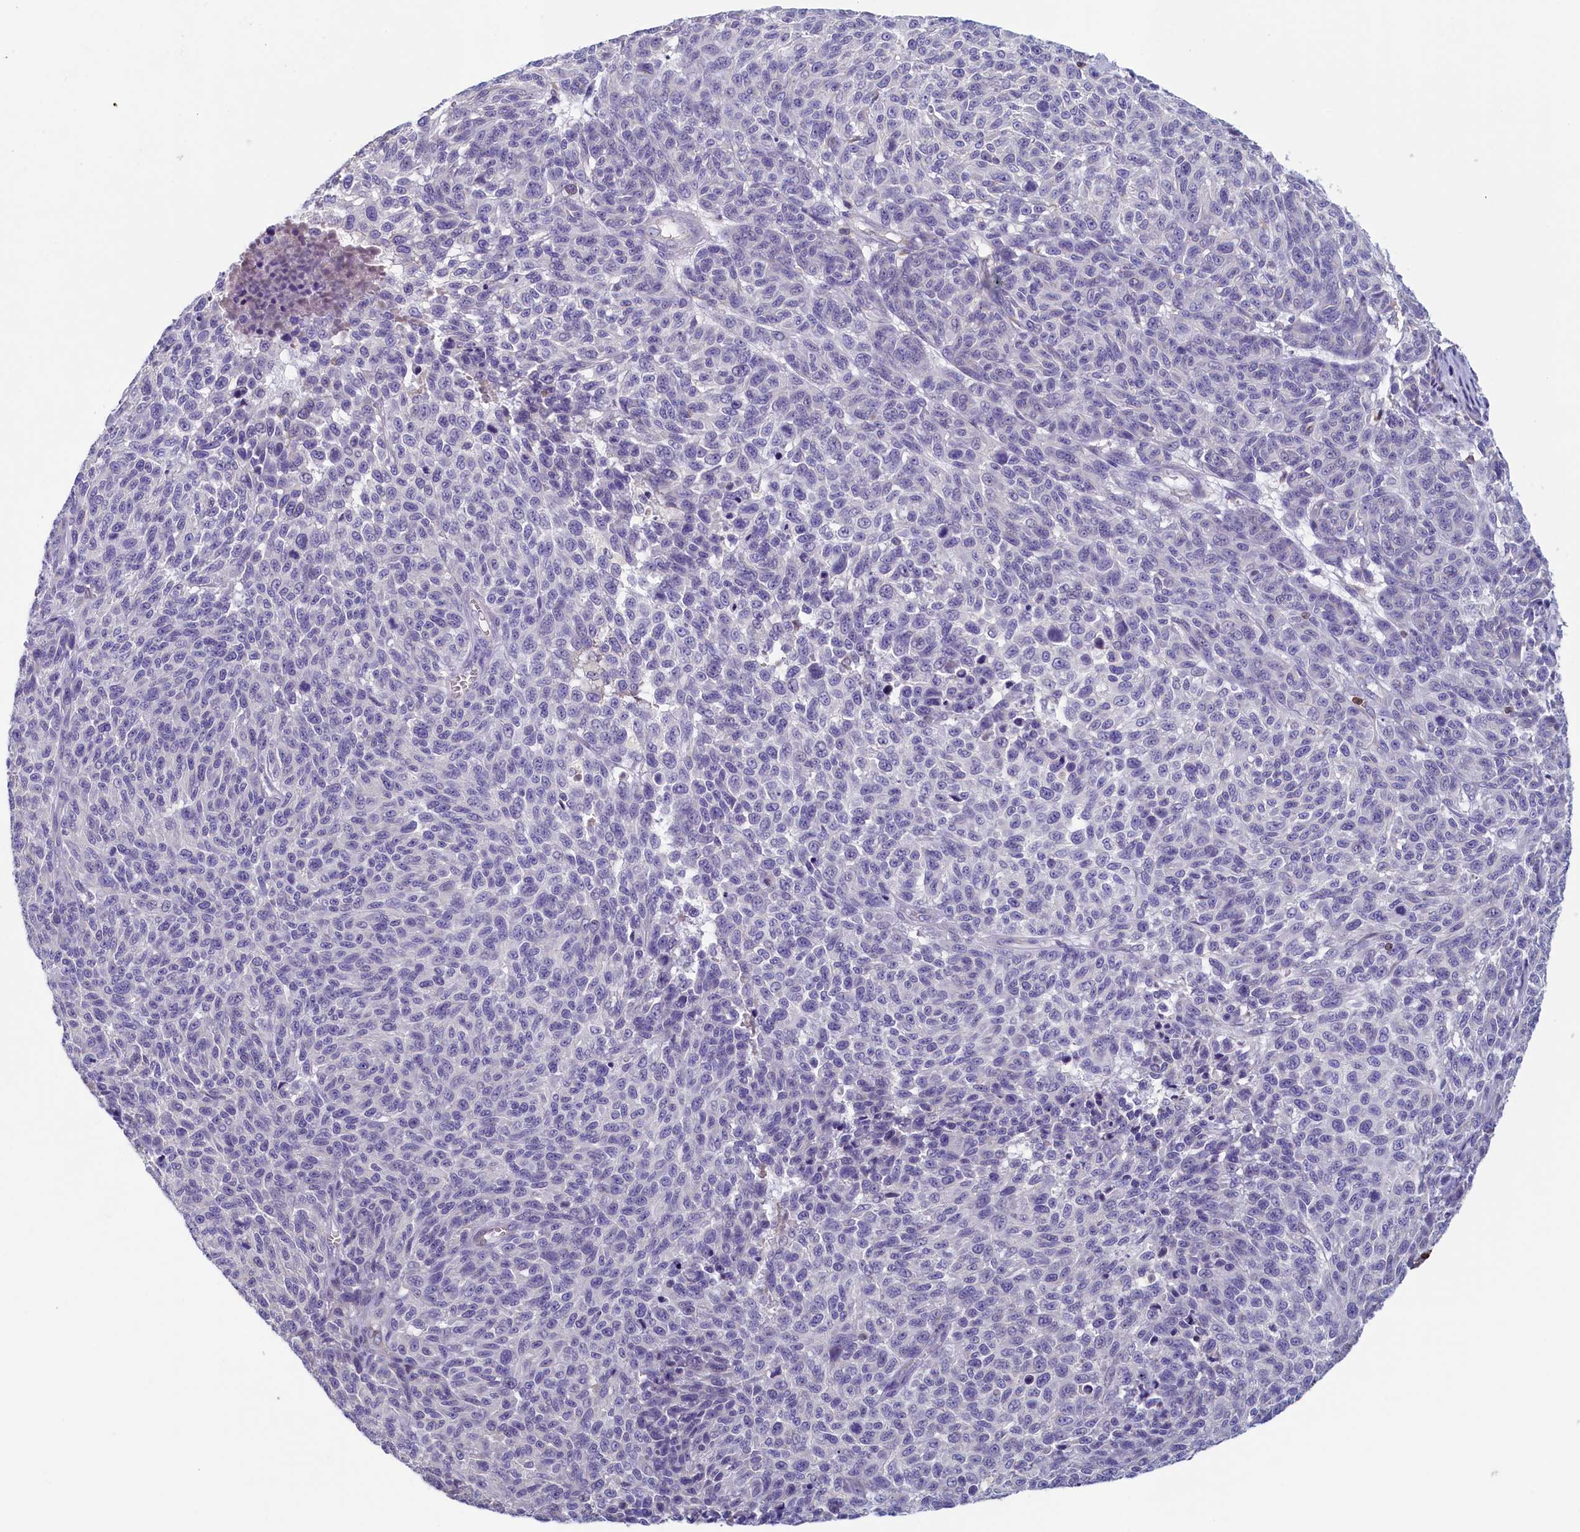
{"staining": {"intensity": "negative", "quantity": "none", "location": "none"}, "tissue": "melanoma", "cell_type": "Tumor cells", "image_type": "cancer", "snomed": [{"axis": "morphology", "description": "Malignant melanoma, NOS"}, {"axis": "topography", "description": "Skin"}], "caption": "Immunohistochemistry (IHC) of melanoma reveals no staining in tumor cells. Brightfield microscopy of immunohistochemistry (IHC) stained with DAB (3,3'-diaminobenzidine) (brown) and hematoxylin (blue), captured at high magnification.", "gene": "TRAF3IP3", "patient": {"sex": "male", "age": 49}}